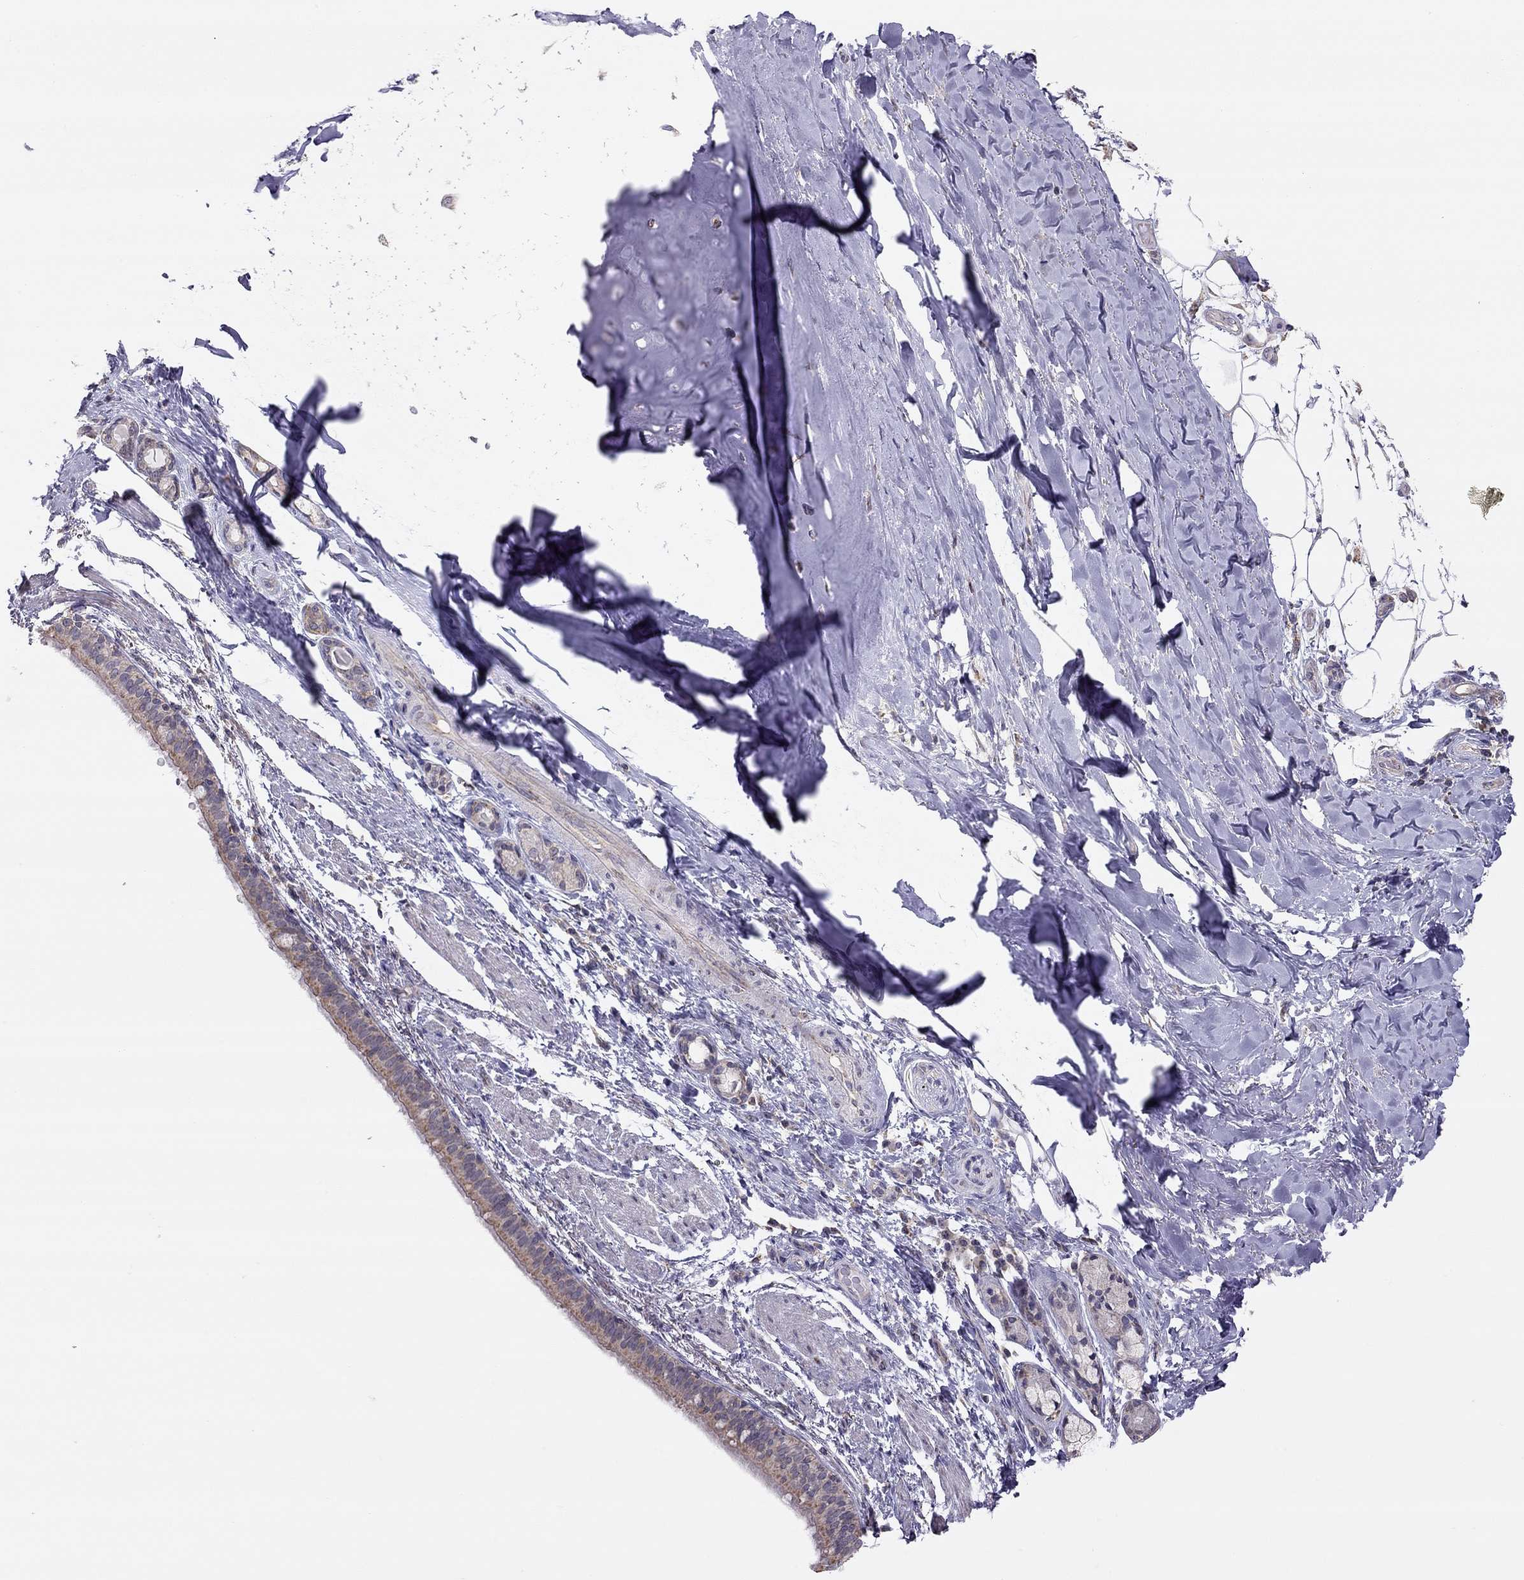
{"staining": {"intensity": "weak", "quantity": ">75%", "location": "cytoplasmic/membranous"}, "tissue": "bronchus", "cell_type": "Respiratory epithelial cells", "image_type": "normal", "snomed": [{"axis": "morphology", "description": "Normal tissue, NOS"}, {"axis": "morphology", "description": "Squamous cell carcinoma, NOS"}, {"axis": "topography", "description": "Bronchus"}, {"axis": "topography", "description": "Lung"}], "caption": "Protein expression by immunohistochemistry reveals weak cytoplasmic/membranous expression in approximately >75% of respiratory epithelial cells in benign bronchus.", "gene": "LRIT3", "patient": {"sex": "male", "age": 69}}